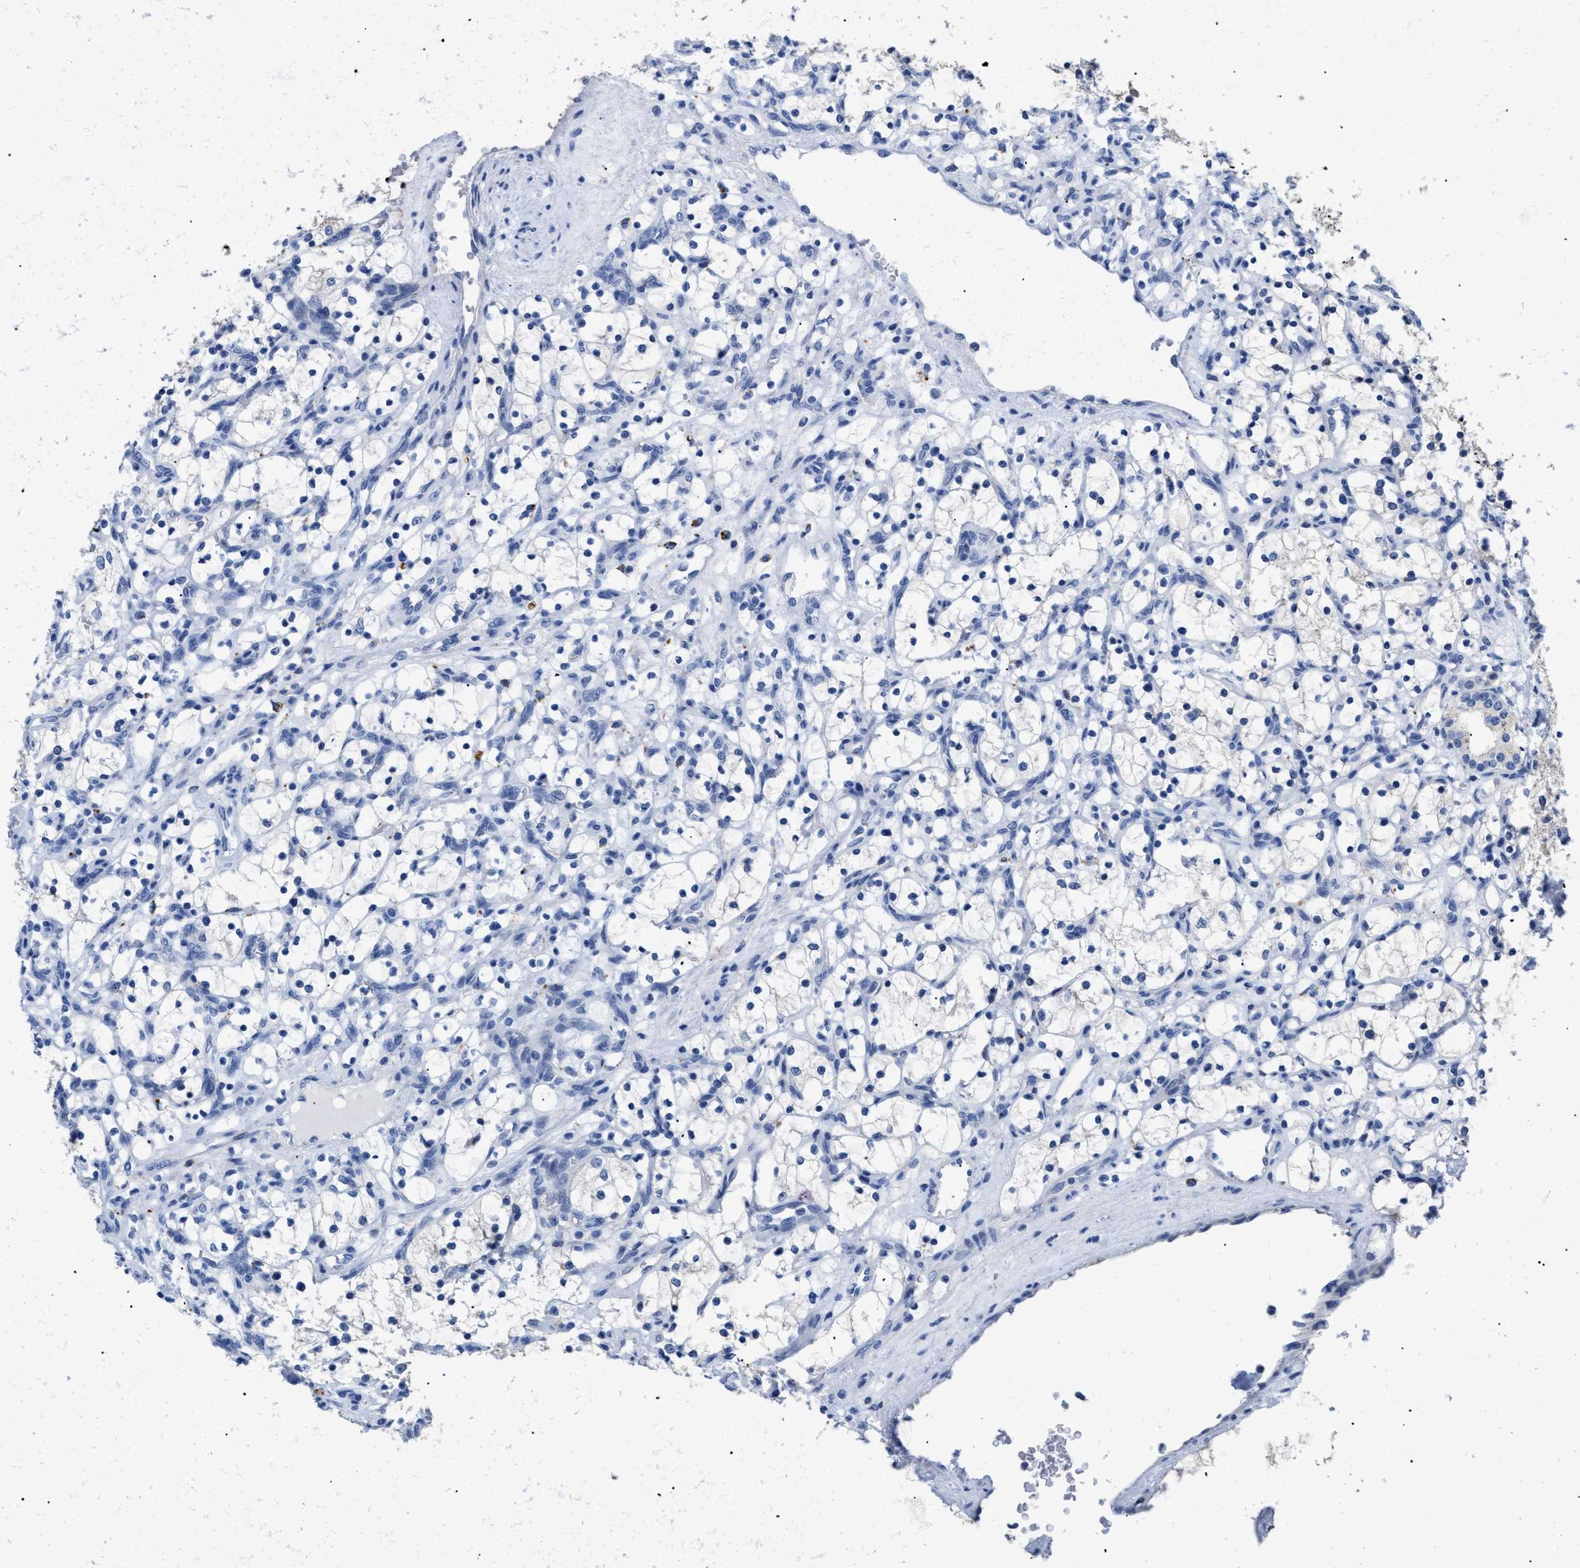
{"staining": {"intensity": "negative", "quantity": "none", "location": "none"}, "tissue": "renal cancer", "cell_type": "Tumor cells", "image_type": "cancer", "snomed": [{"axis": "morphology", "description": "Adenocarcinoma, NOS"}, {"axis": "topography", "description": "Kidney"}], "caption": "Tumor cells are negative for protein expression in human renal cancer (adenocarcinoma).", "gene": "APOBEC2", "patient": {"sex": "female", "age": 69}}